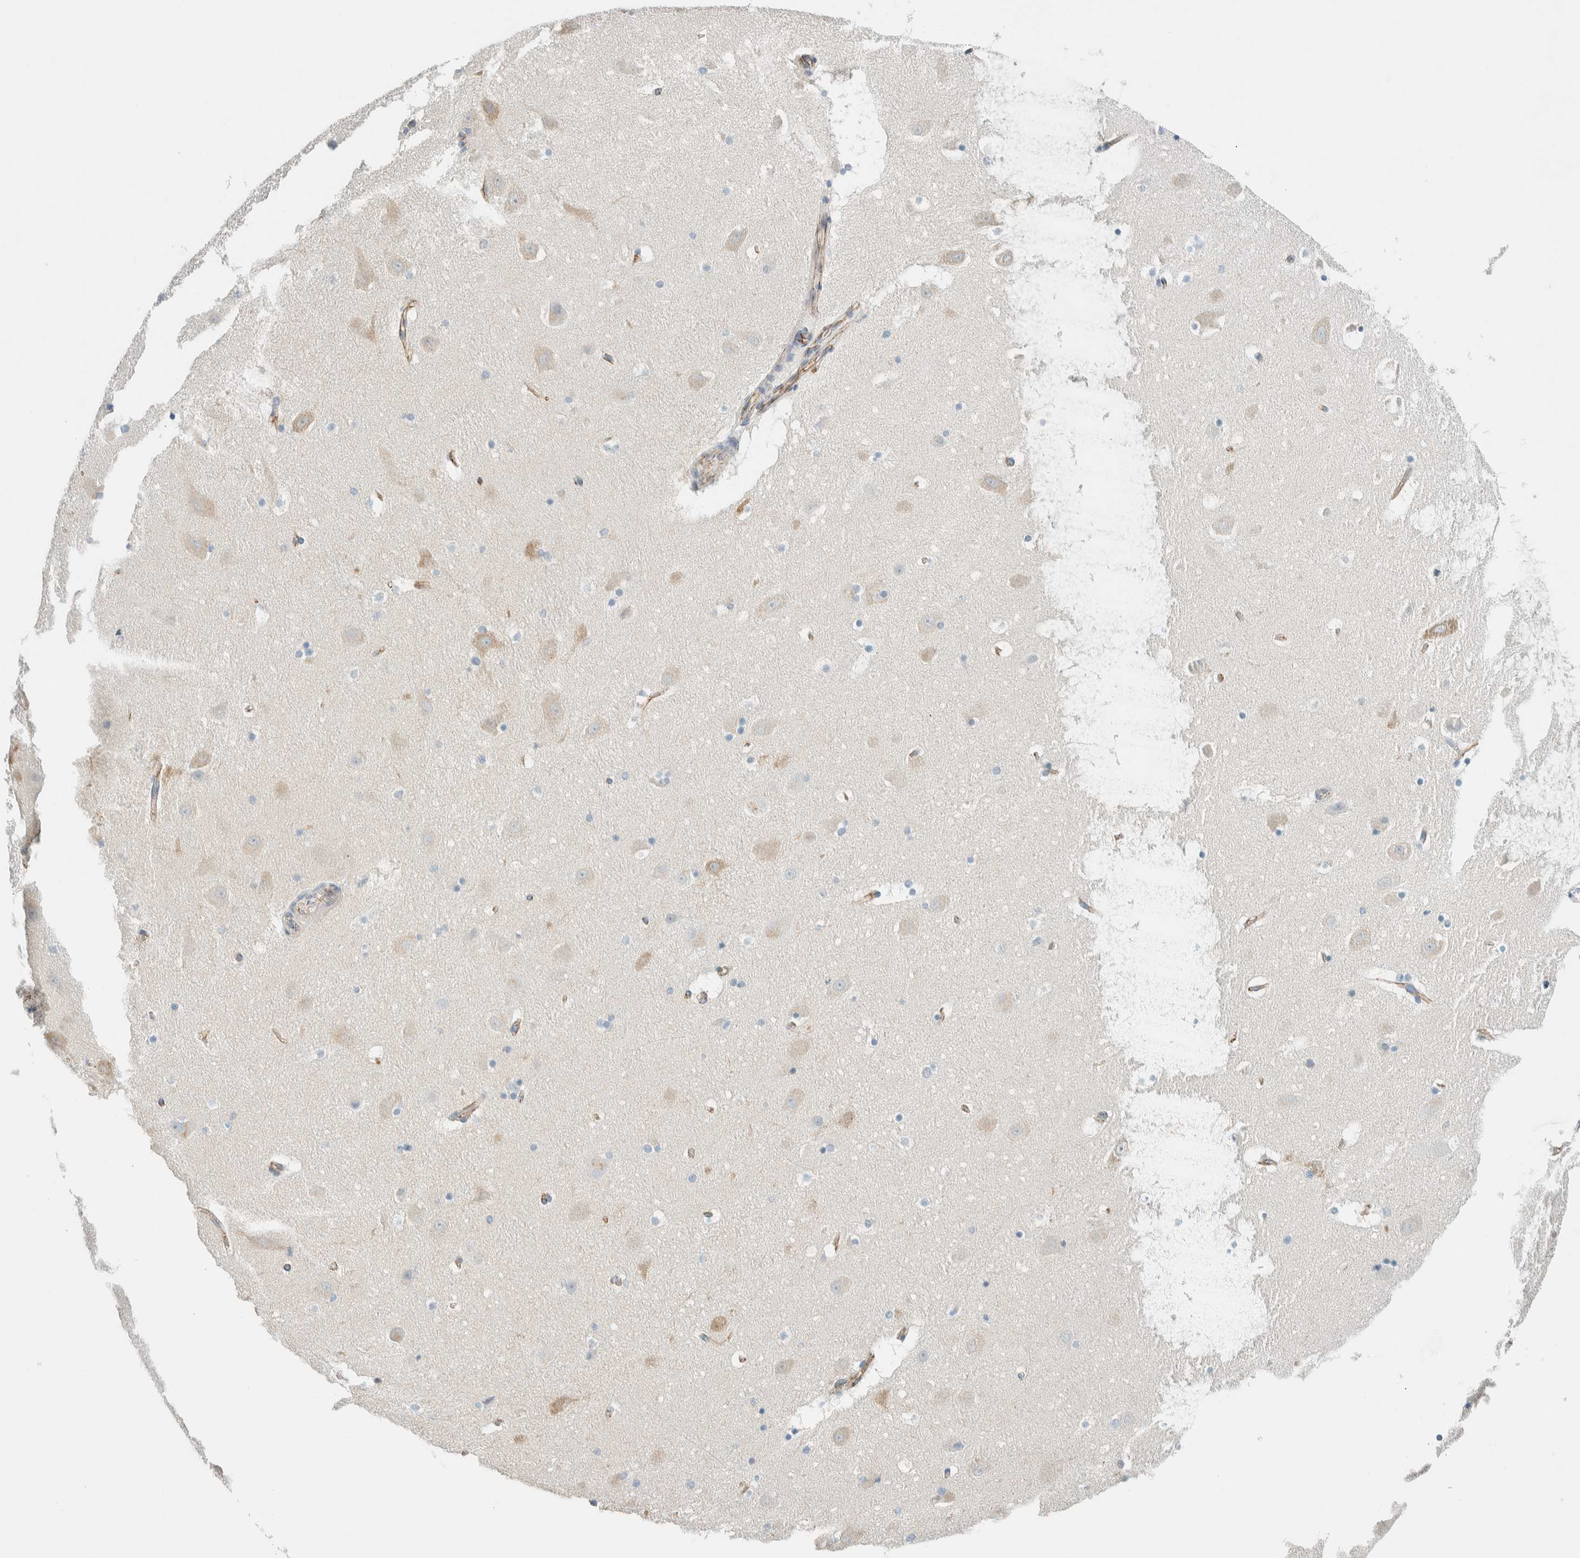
{"staining": {"intensity": "negative", "quantity": "none", "location": "none"}, "tissue": "hippocampus", "cell_type": "Glial cells", "image_type": "normal", "snomed": [{"axis": "morphology", "description": "Normal tissue, NOS"}, {"axis": "topography", "description": "Hippocampus"}], "caption": "Benign hippocampus was stained to show a protein in brown. There is no significant expression in glial cells. Brightfield microscopy of immunohistochemistry (IHC) stained with DAB (brown) and hematoxylin (blue), captured at high magnification.", "gene": "SLFN12", "patient": {"sex": "male", "age": 45}}